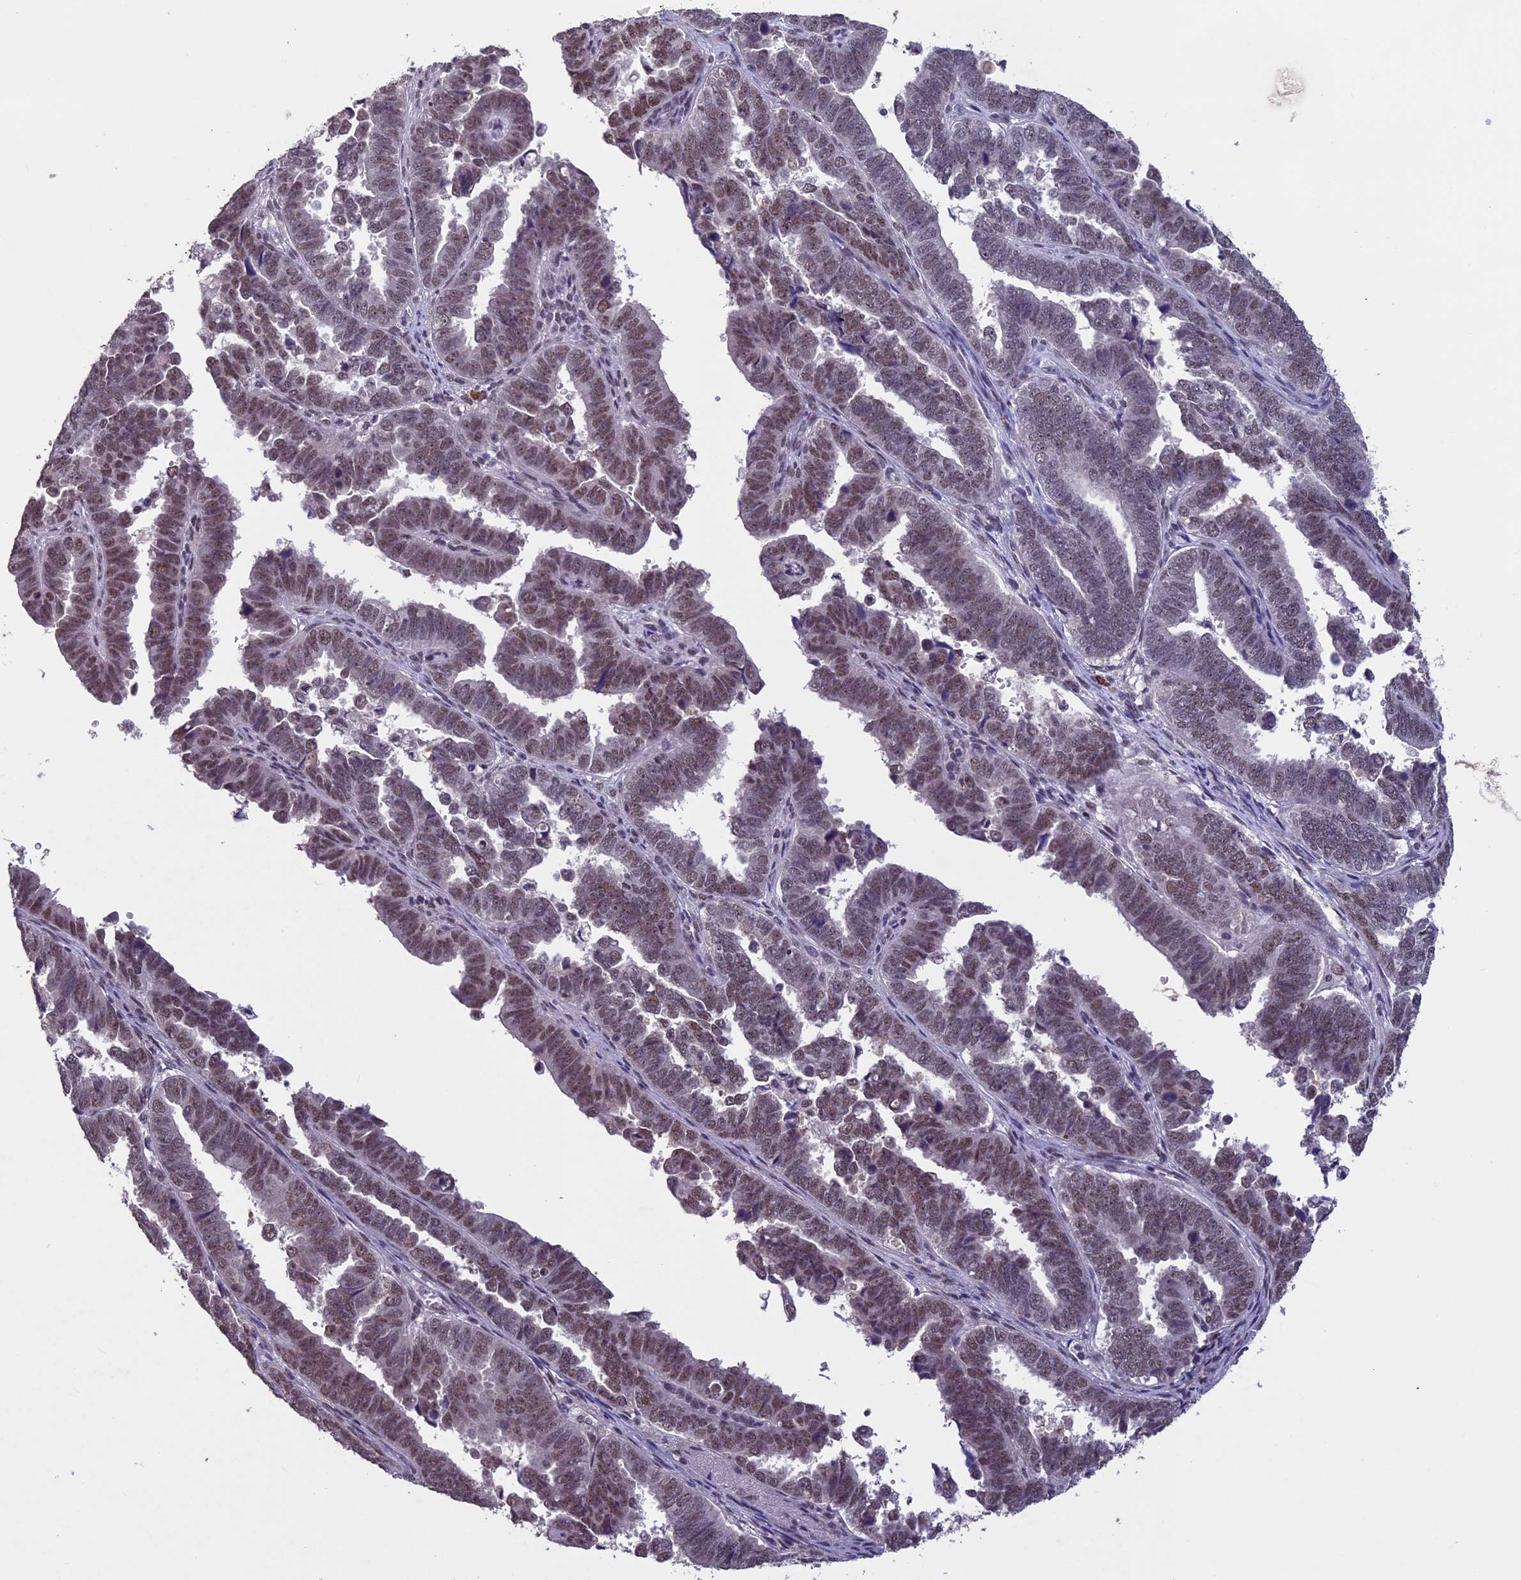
{"staining": {"intensity": "moderate", "quantity": ">75%", "location": "nuclear"}, "tissue": "endometrial cancer", "cell_type": "Tumor cells", "image_type": "cancer", "snomed": [{"axis": "morphology", "description": "Adenocarcinoma, NOS"}, {"axis": "topography", "description": "Endometrium"}], "caption": "This histopathology image reveals endometrial adenocarcinoma stained with IHC to label a protein in brown. The nuclear of tumor cells show moderate positivity for the protein. Nuclei are counter-stained blue.", "gene": "RNF40", "patient": {"sex": "female", "age": 75}}